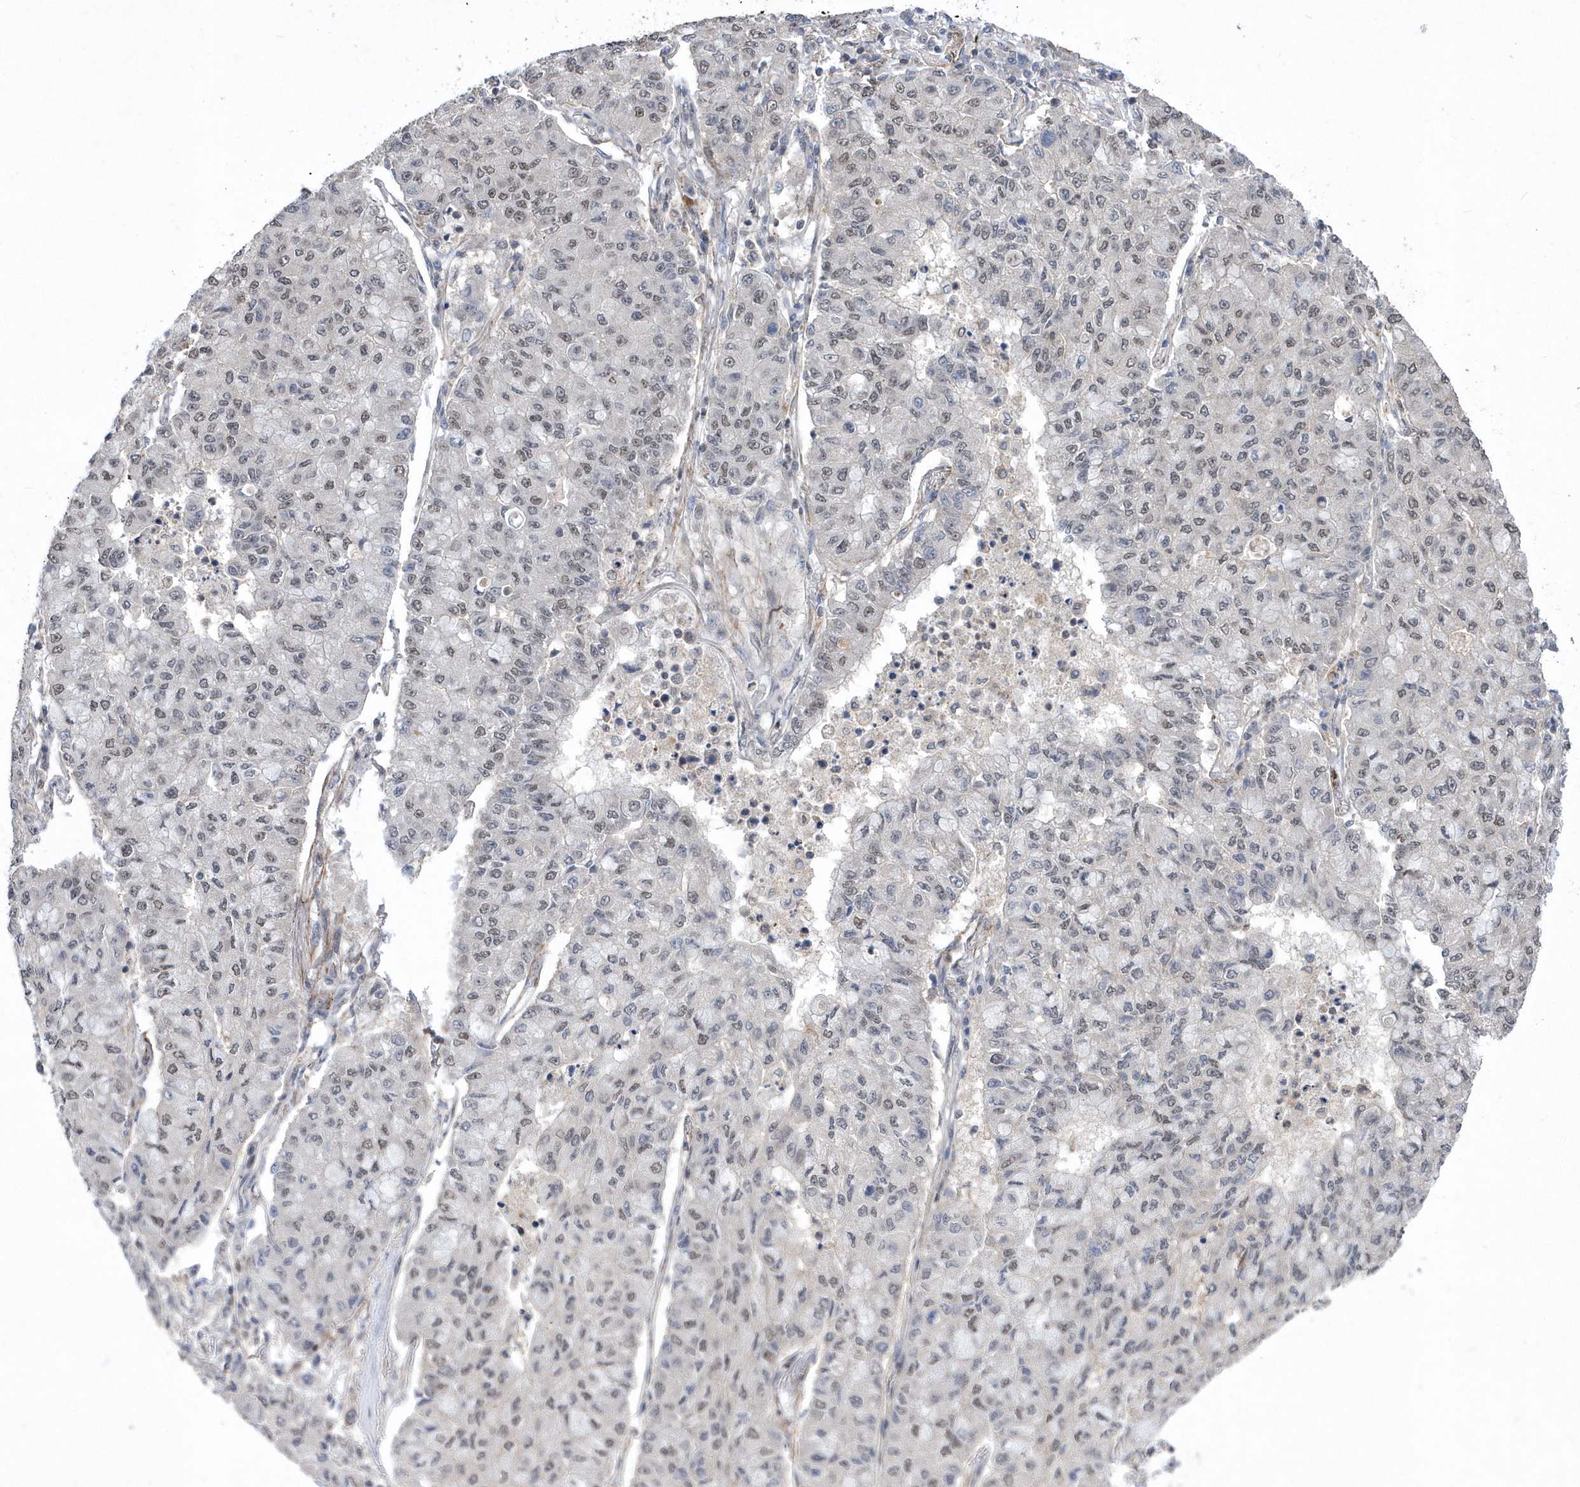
{"staining": {"intensity": "weak", "quantity": "25%-75%", "location": "nuclear"}, "tissue": "lung cancer", "cell_type": "Tumor cells", "image_type": "cancer", "snomed": [{"axis": "morphology", "description": "Squamous cell carcinoma, NOS"}, {"axis": "topography", "description": "Lung"}], "caption": "Lung cancer stained for a protein (brown) demonstrates weak nuclear positive expression in approximately 25%-75% of tumor cells.", "gene": "BOD1L1", "patient": {"sex": "male", "age": 74}}